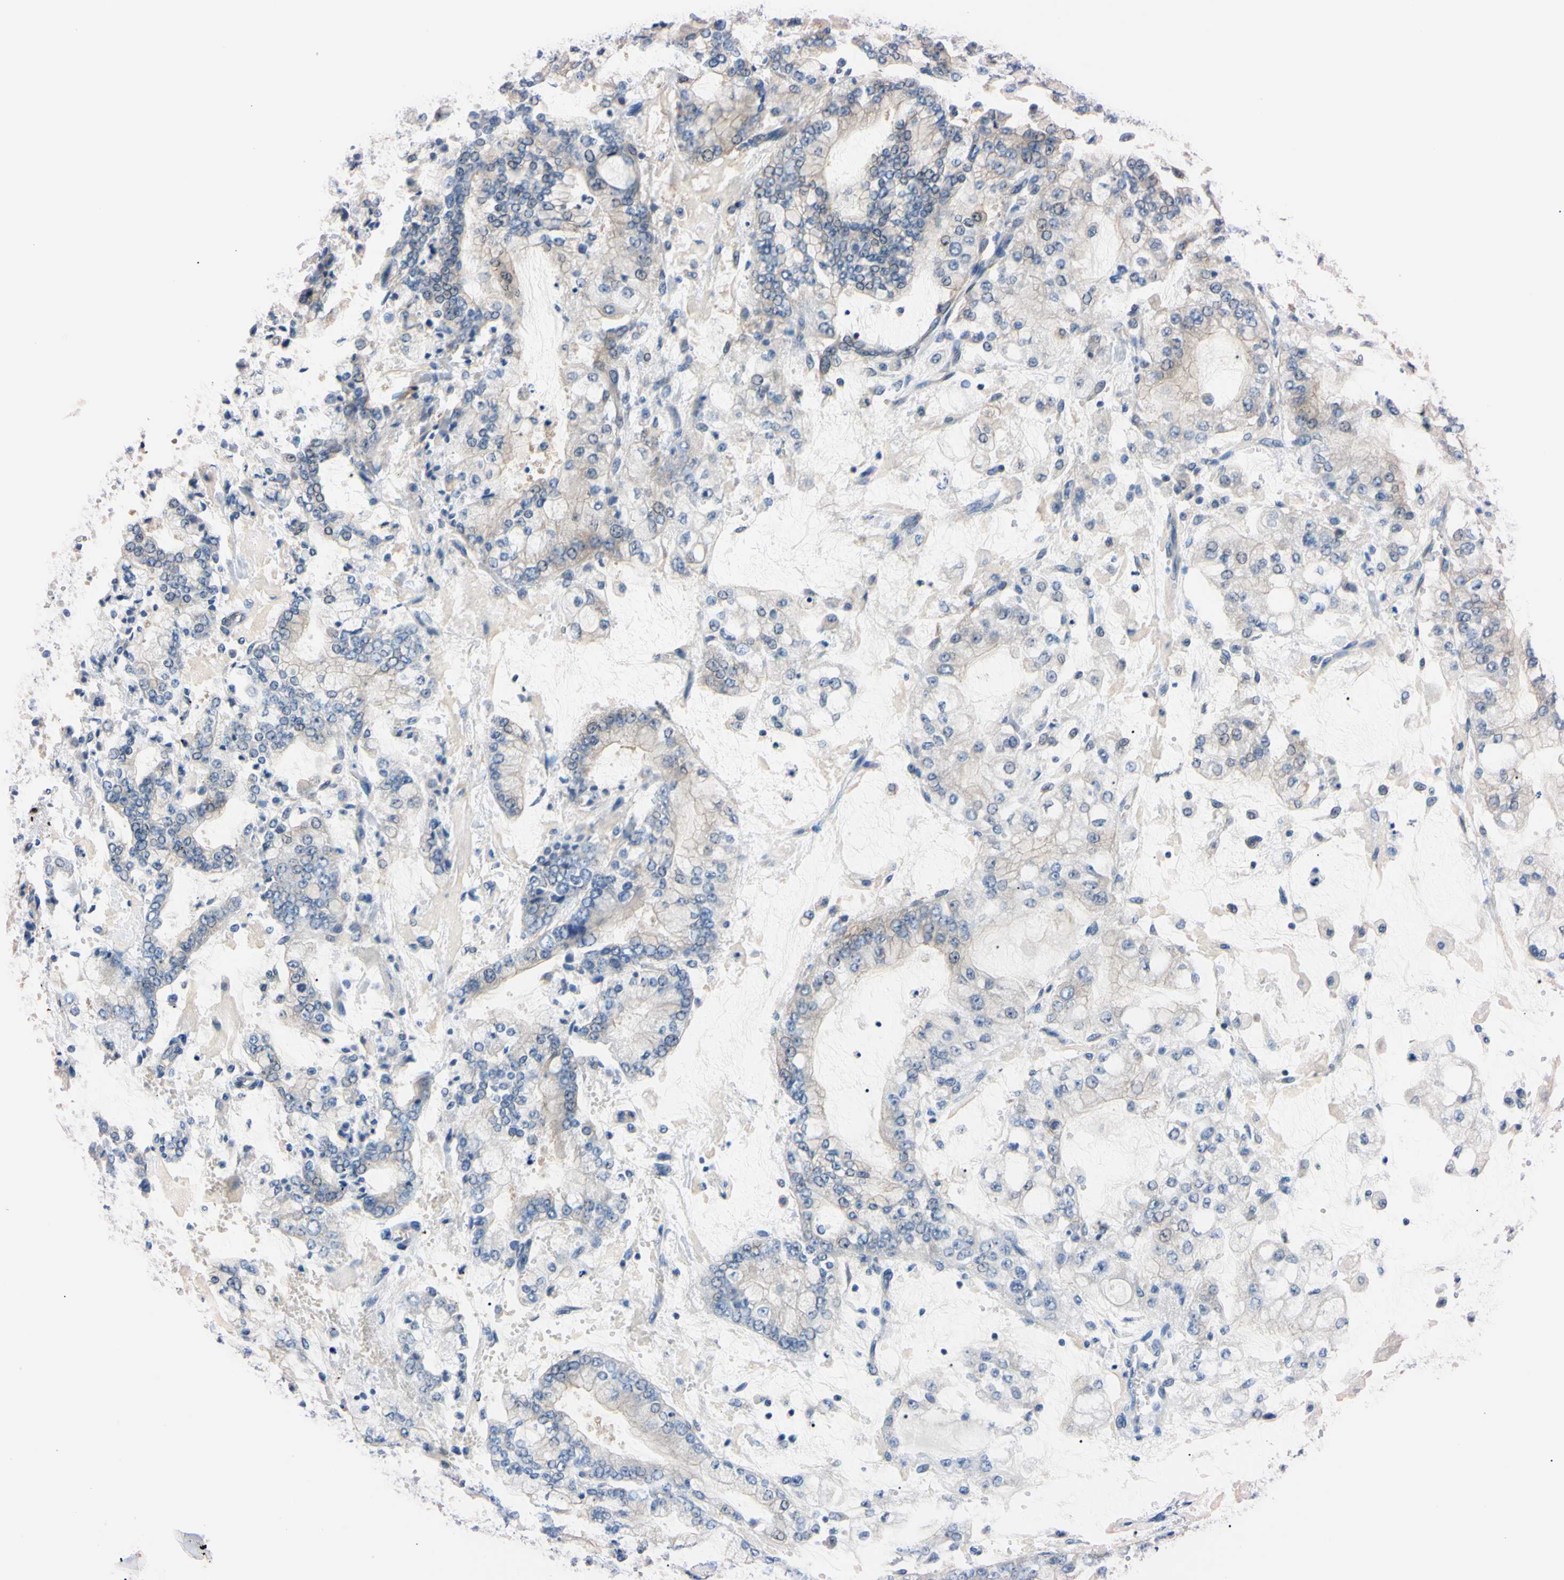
{"staining": {"intensity": "weak", "quantity": "25%-75%", "location": "cytoplasmic/membranous"}, "tissue": "stomach cancer", "cell_type": "Tumor cells", "image_type": "cancer", "snomed": [{"axis": "morphology", "description": "Adenocarcinoma, NOS"}, {"axis": "topography", "description": "Stomach"}], "caption": "Immunohistochemistry of stomach cancer (adenocarcinoma) shows low levels of weak cytoplasmic/membranous expression in about 25%-75% of tumor cells. (brown staining indicates protein expression, while blue staining denotes nuclei).", "gene": "RARS1", "patient": {"sex": "male", "age": 76}}